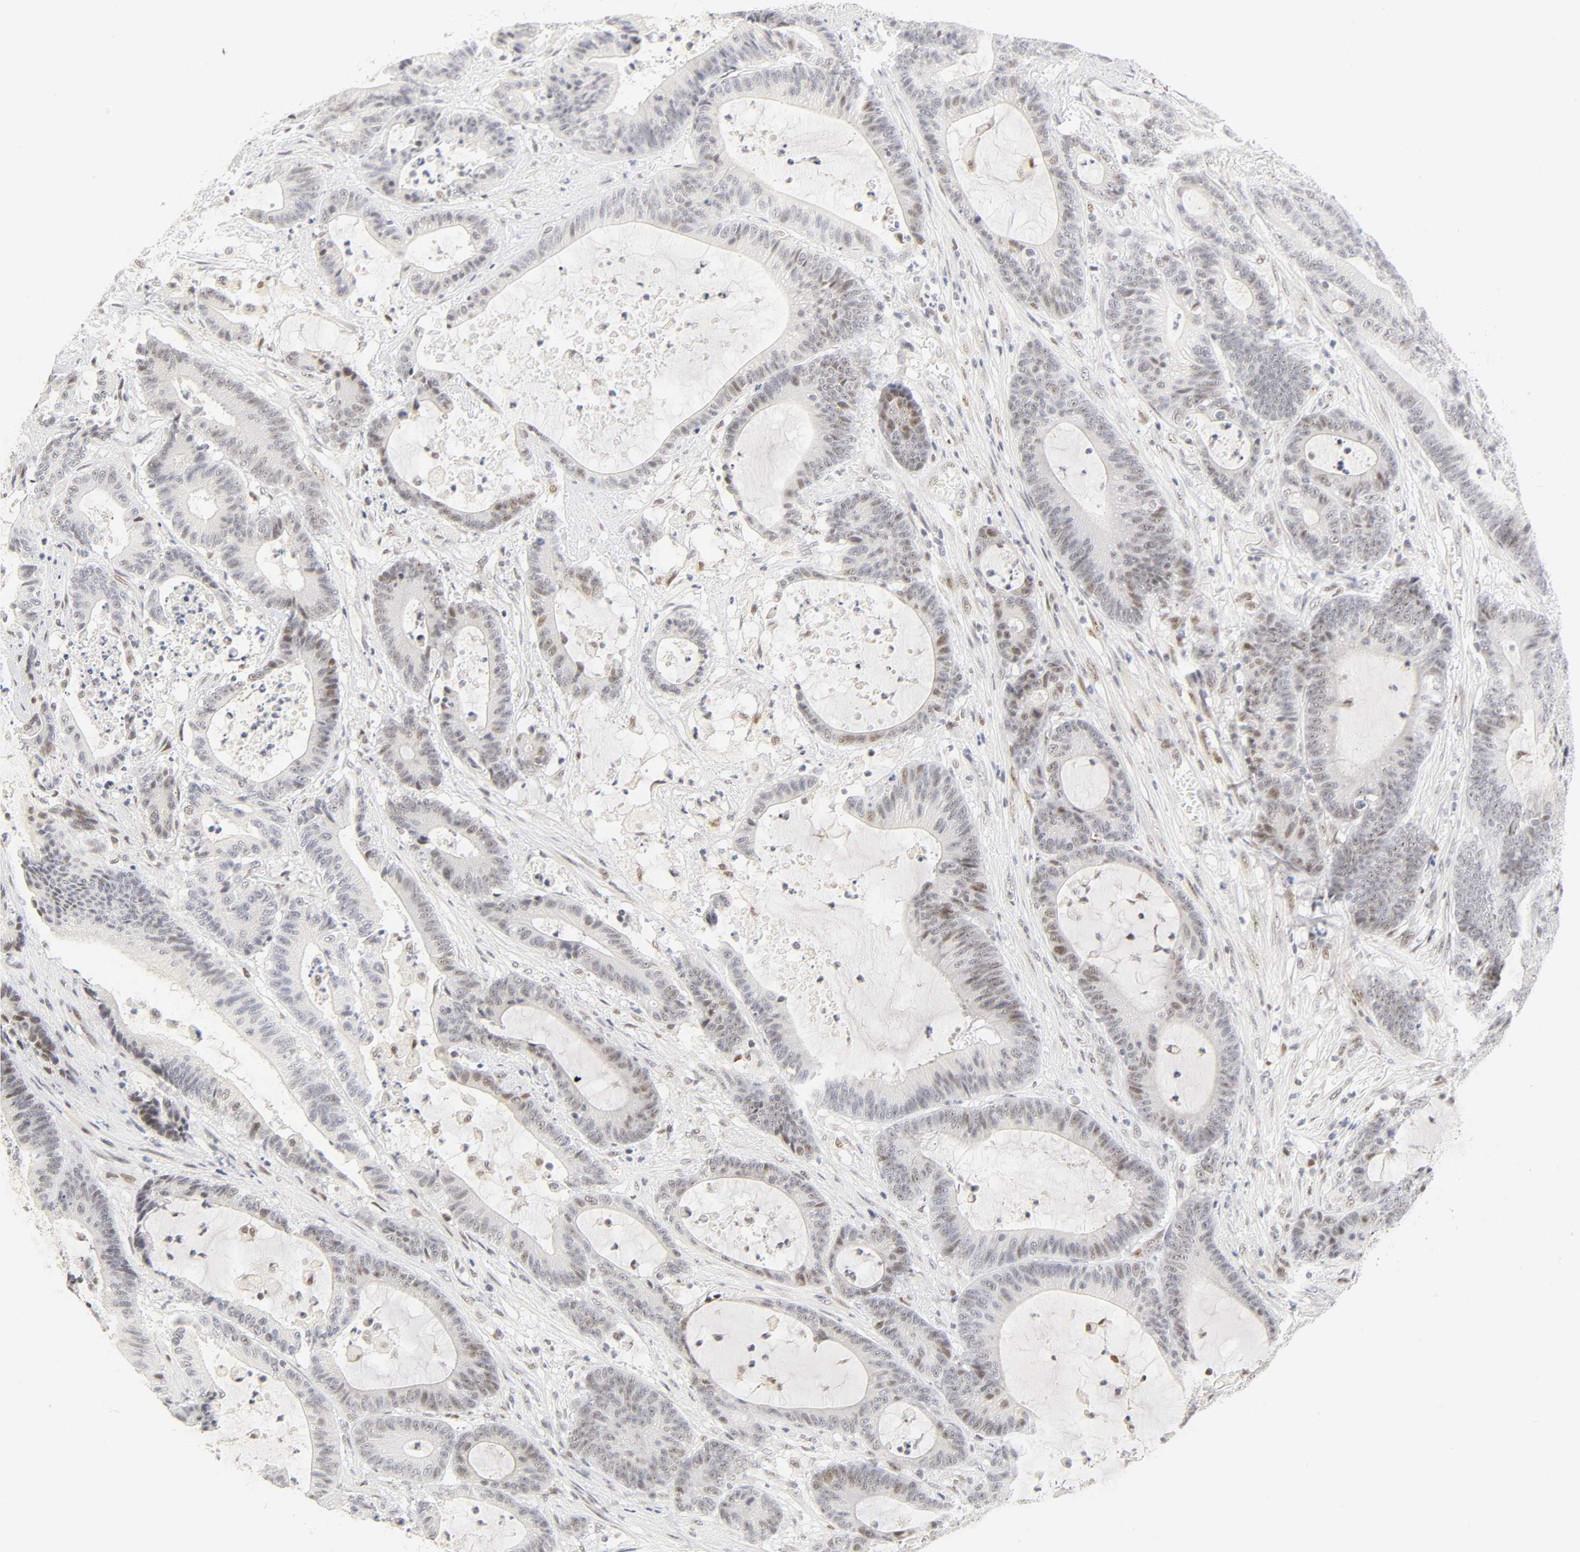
{"staining": {"intensity": "weak", "quantity": "<25%", "location": "nuclear"}, "tissue": "colorectal cancer", "cell_type": "Tumor cells", "image_type": "cancer", "snomed": [{"axis": "morphology", "description": "Adenocarcinoma, NOS"}, {"axis": "topography", "description": "Colon"}], "caption": "IHC image of neoplastic tissue: human colorectal adenocarcinoma stained with DAB (3,3'-diaminobenzidine) shows no significant protein positivity in tumor cells.", "gene": "MNAT1", "patient": {"sex": "female", "age": 84}}